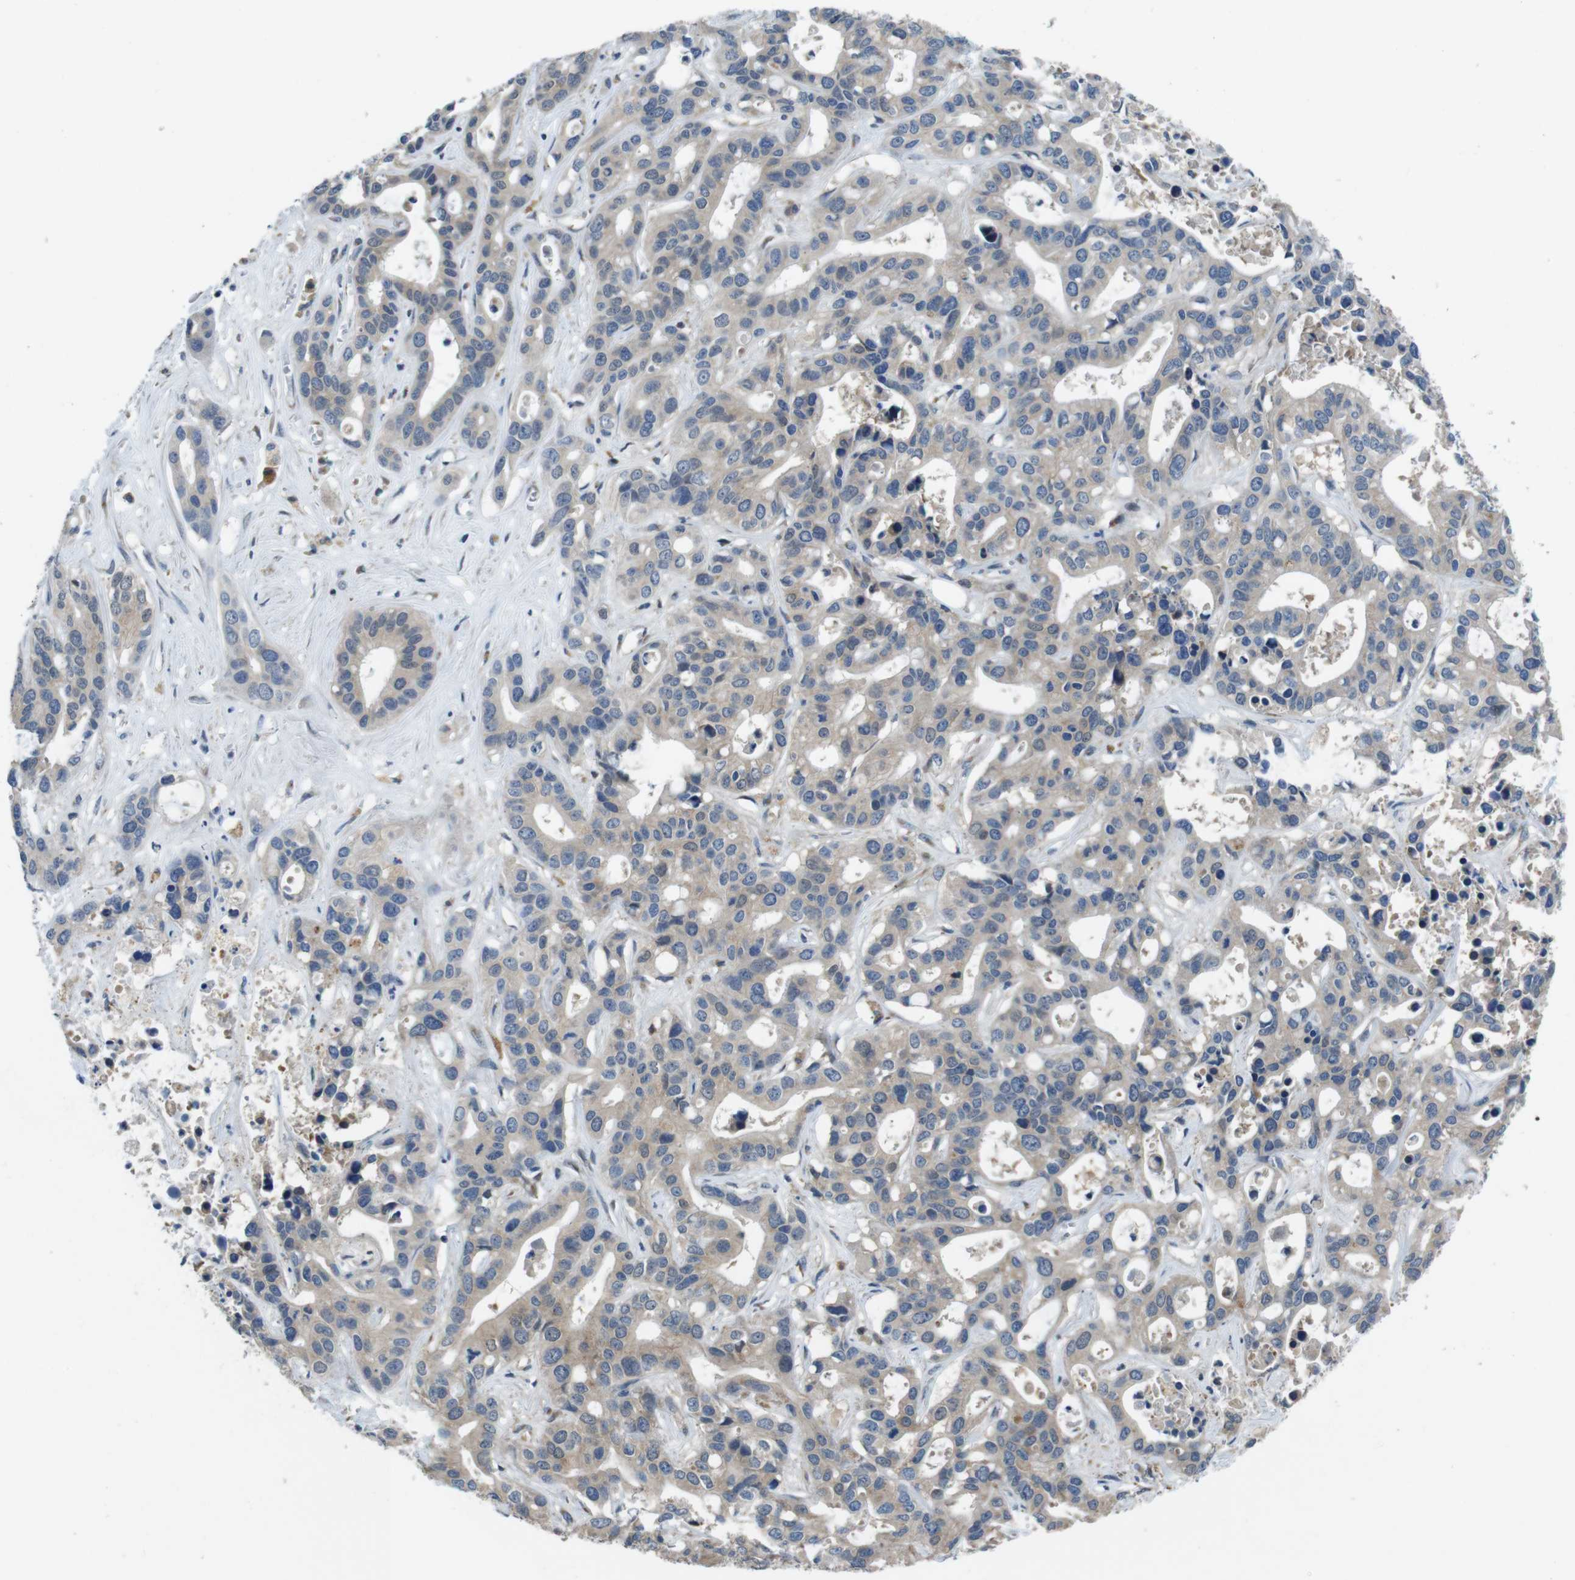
{"staining": {"intensity": "weak", "quantity": ">75%", "location": "cytoplasmic/membranous"}, "tissue": "liver cancer", "cell_type": "Tumor cells", "image_type": "cancer", "snomed": [{"axis": "morphology", "description": "Cholangiocarcinoma"}, {"axis": "topography", "description": "Liver"}], "caption": "An immunohistochemistry (IHC) image of neoplastic tissue is shown. Protein staining in brown highlights weak cytoplasmic/membranous positivity in liver cancer (cholangiocarcinoma) within tumor cells. Nuclei are stained in blue.", "gene": "RAB6A", "patient": {"sex": "female", "age": 65}}